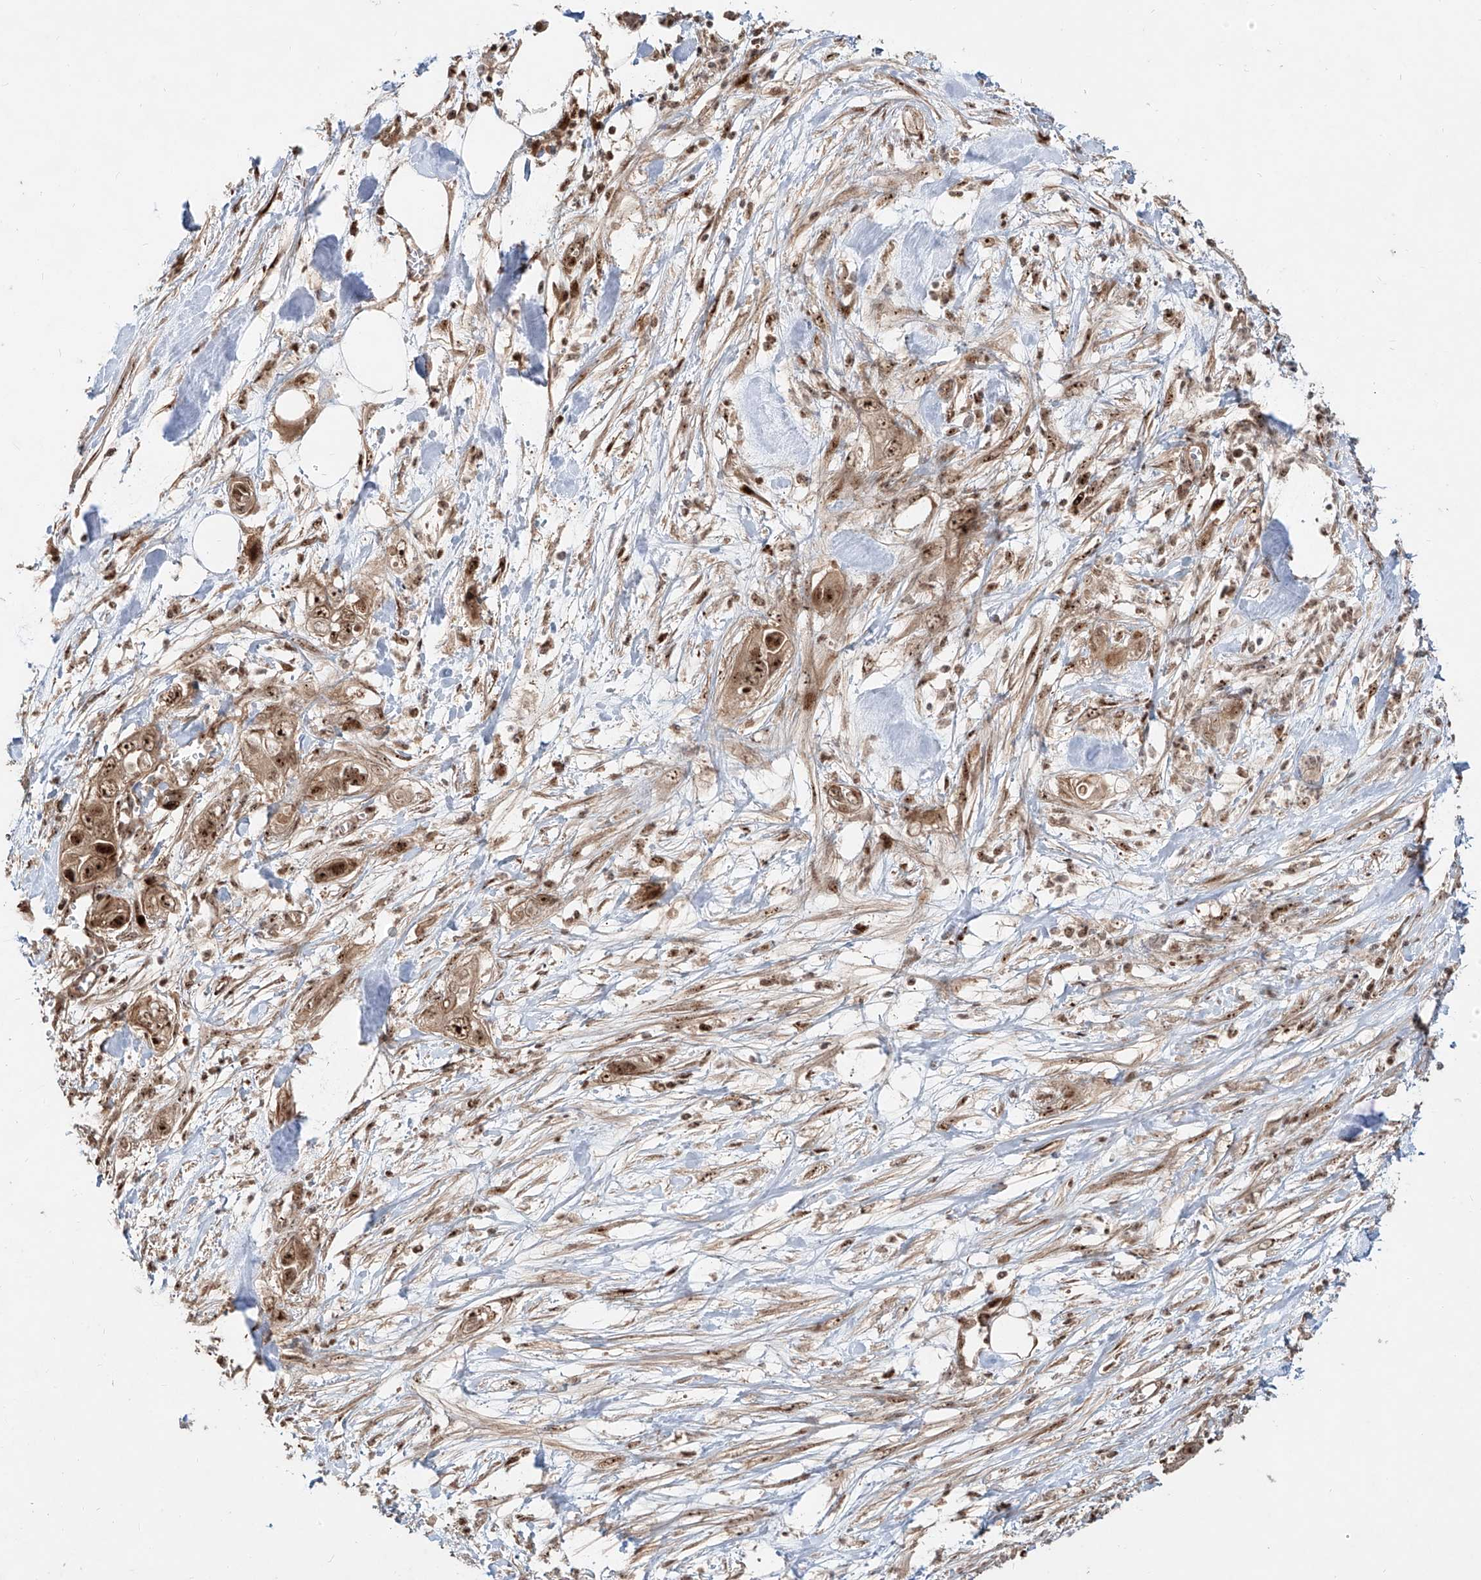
{"staining": {"intensity": "strong", "quantity": ">75%", "location": "cytoplasmic/membranous,nuclear"}, "tissue": "pancreatic cancer", "cell_type": "Tumor cells", "image_type": "cancer", "snomed": [{"axis": "morphology", "description": "Adenocarcinoma, NOS"}, {"axis": "topography", "description": "Pancreas"}], "caption": "Tumor cells reveal high levels of strong cytoplasmic/membranous and nuclear expression in approximately >75% of cells in pancreatic cancer.", "gene": "ZNF710", "patient": {"sex": "female", "age": 78}}